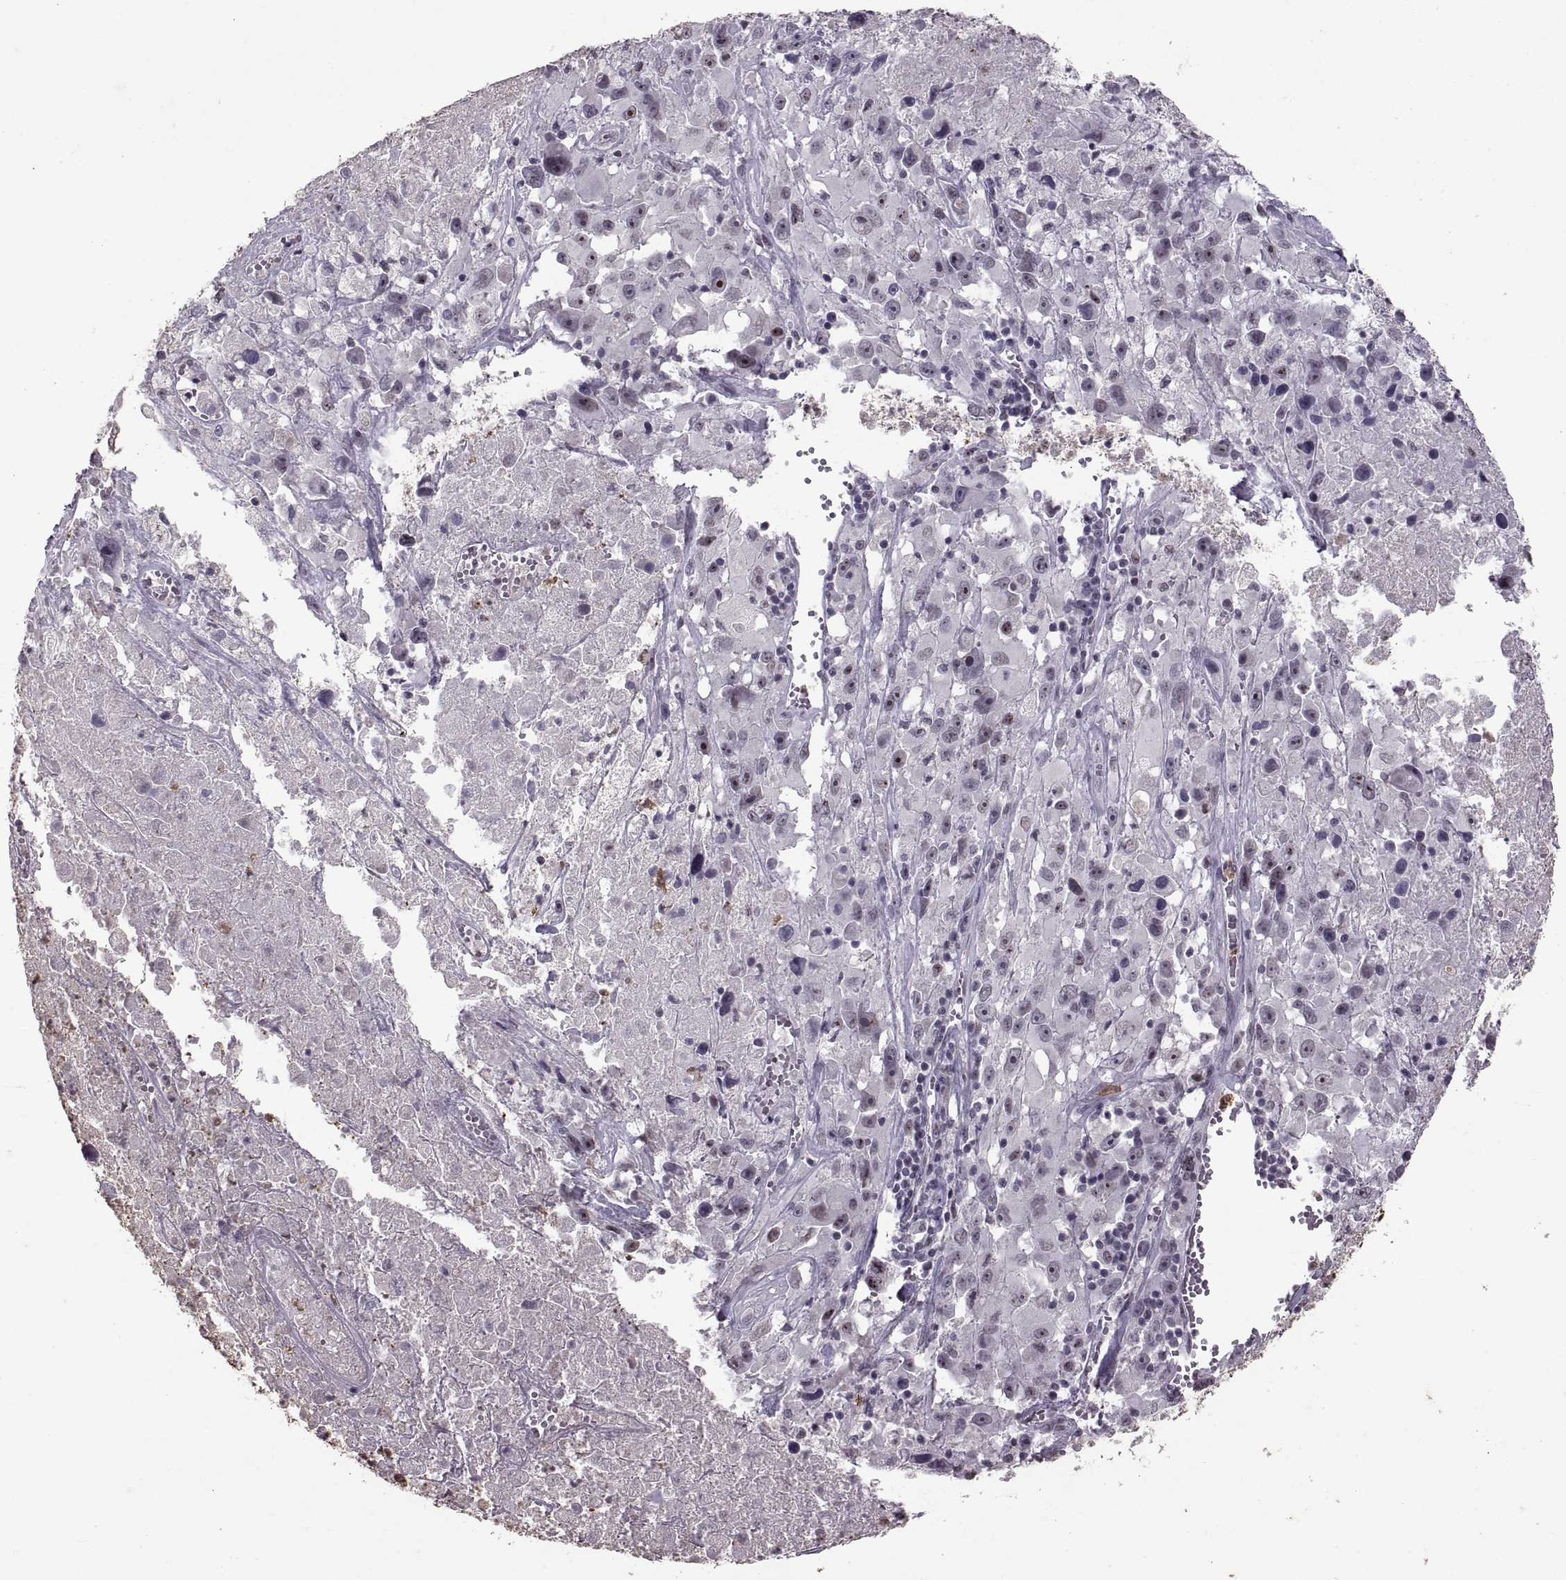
{"staining": {"intensity": "negative", "quantity": "none", "location": "none"}, "tissue": "melanoma", "cell_type": "Tumor cells", "image_type": "cancer", "snomed": [{"axis": "morphology", "description": "Malignant melanoma, Metastatic site"}, {"axis": "topography", "description": "Lymph node"}], "caption": "DAB (3,3'-diaminobenzidine) immunohistochemical staining of melanoma reveals no significant staining in tumor cells.", "gene": "PALS1", "patient": {"sex": "male", "age": 50}}